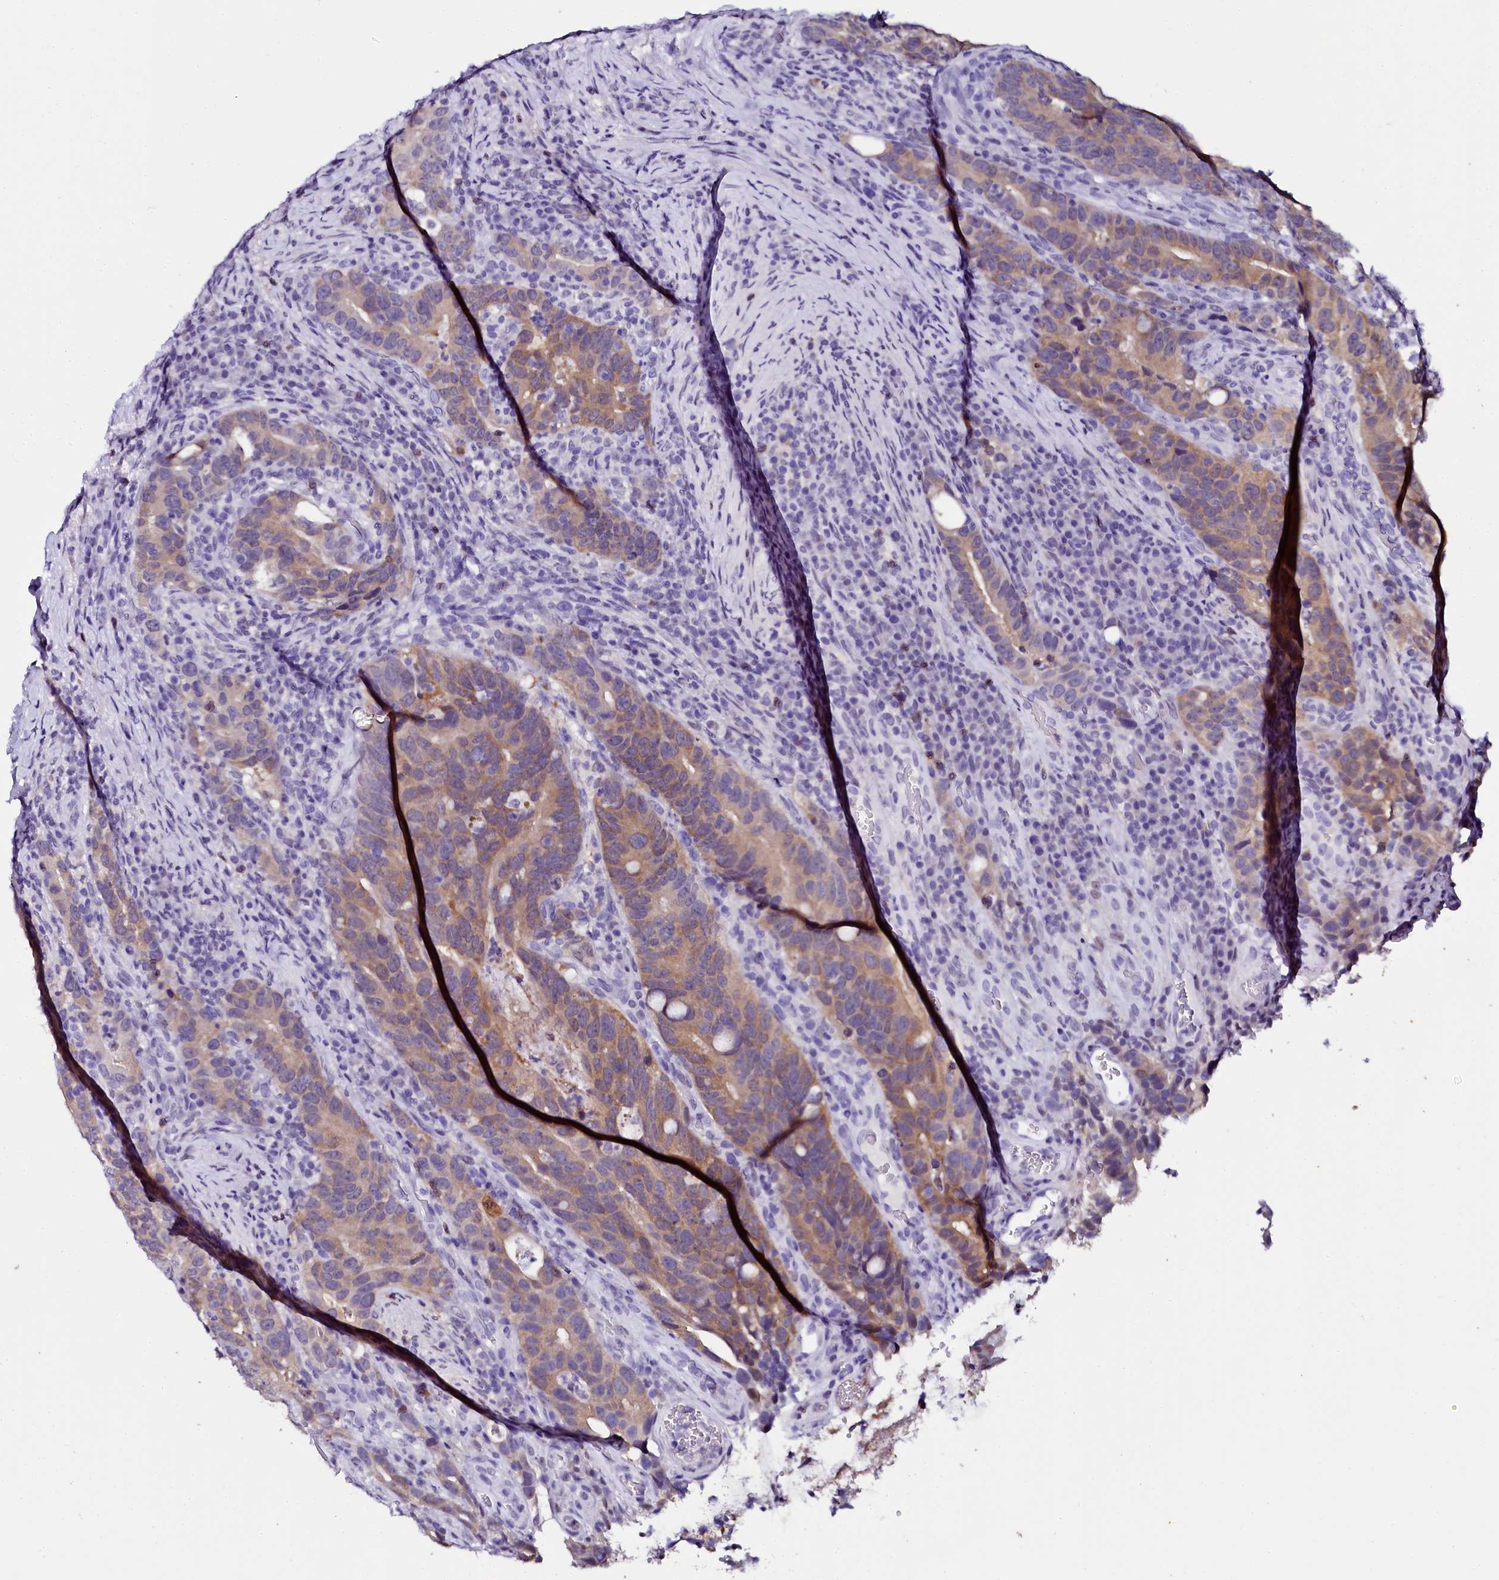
{"staining": {"intensity": "moderate", "quantity": ">75%", "location": "cytoplasmic/membranous"}, "tissue": "colorectal cancer", "cell_type": "Tumor cells", "image_type": "cancer", "snomed": [{"axis": "morphology", "description": "Adenocarcinoma, NOS"}, {"axis": "topography", "description": "Colon"}], "caption": "The immunohistochemical stain highlights moderate cytoplasmic/membranous positivity in tumor cells of colorectal cancer (adenocarcinoma) tissue.", "gene": "SORD", "patient": {"sex": "female", "age": 66}}